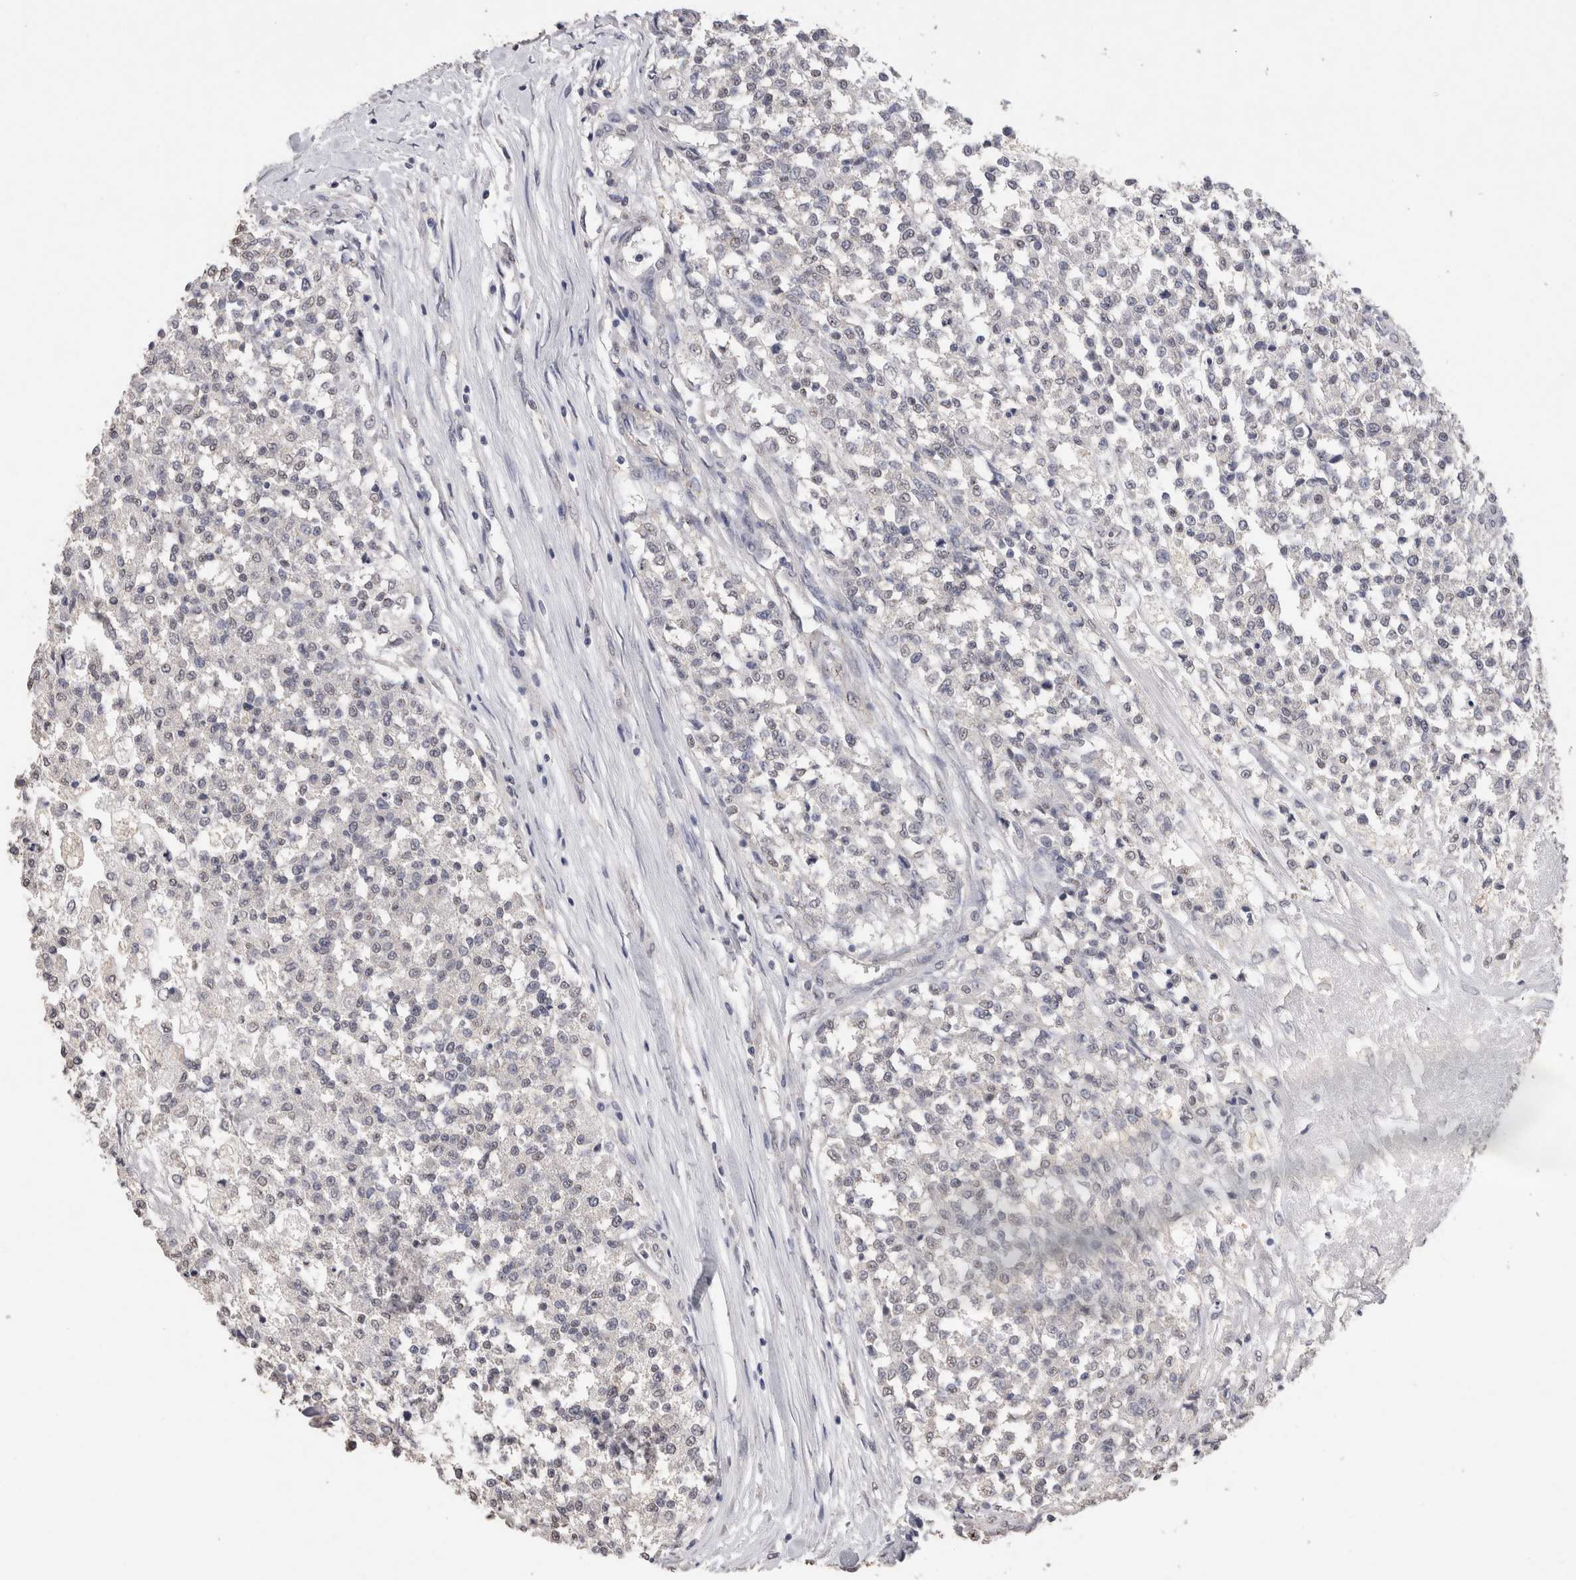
{"staining": {"intensity": "negative", "quantity": "none", "location": "none"}, "tissue": "testis cancer", "cell_type": "Tumor cells", "image_type": "cancer", "snomed": [{"axis": "morphology", "description": "Seminoma, NOS"}, {"axis": "topography", "description": "Testis"}], "caption": "A histopathology image of seminoma (testis) stained for a protein shows no brown staining in tumor cells. Brightfield microscopy of immunohistochemistry stained with DAB (3,3'-diaminobenzidine) (brown) and hematoxylin (blue), captured at high magnification.", "gene": "CDH6", "patient": {"sex": "male", "age": 59}}